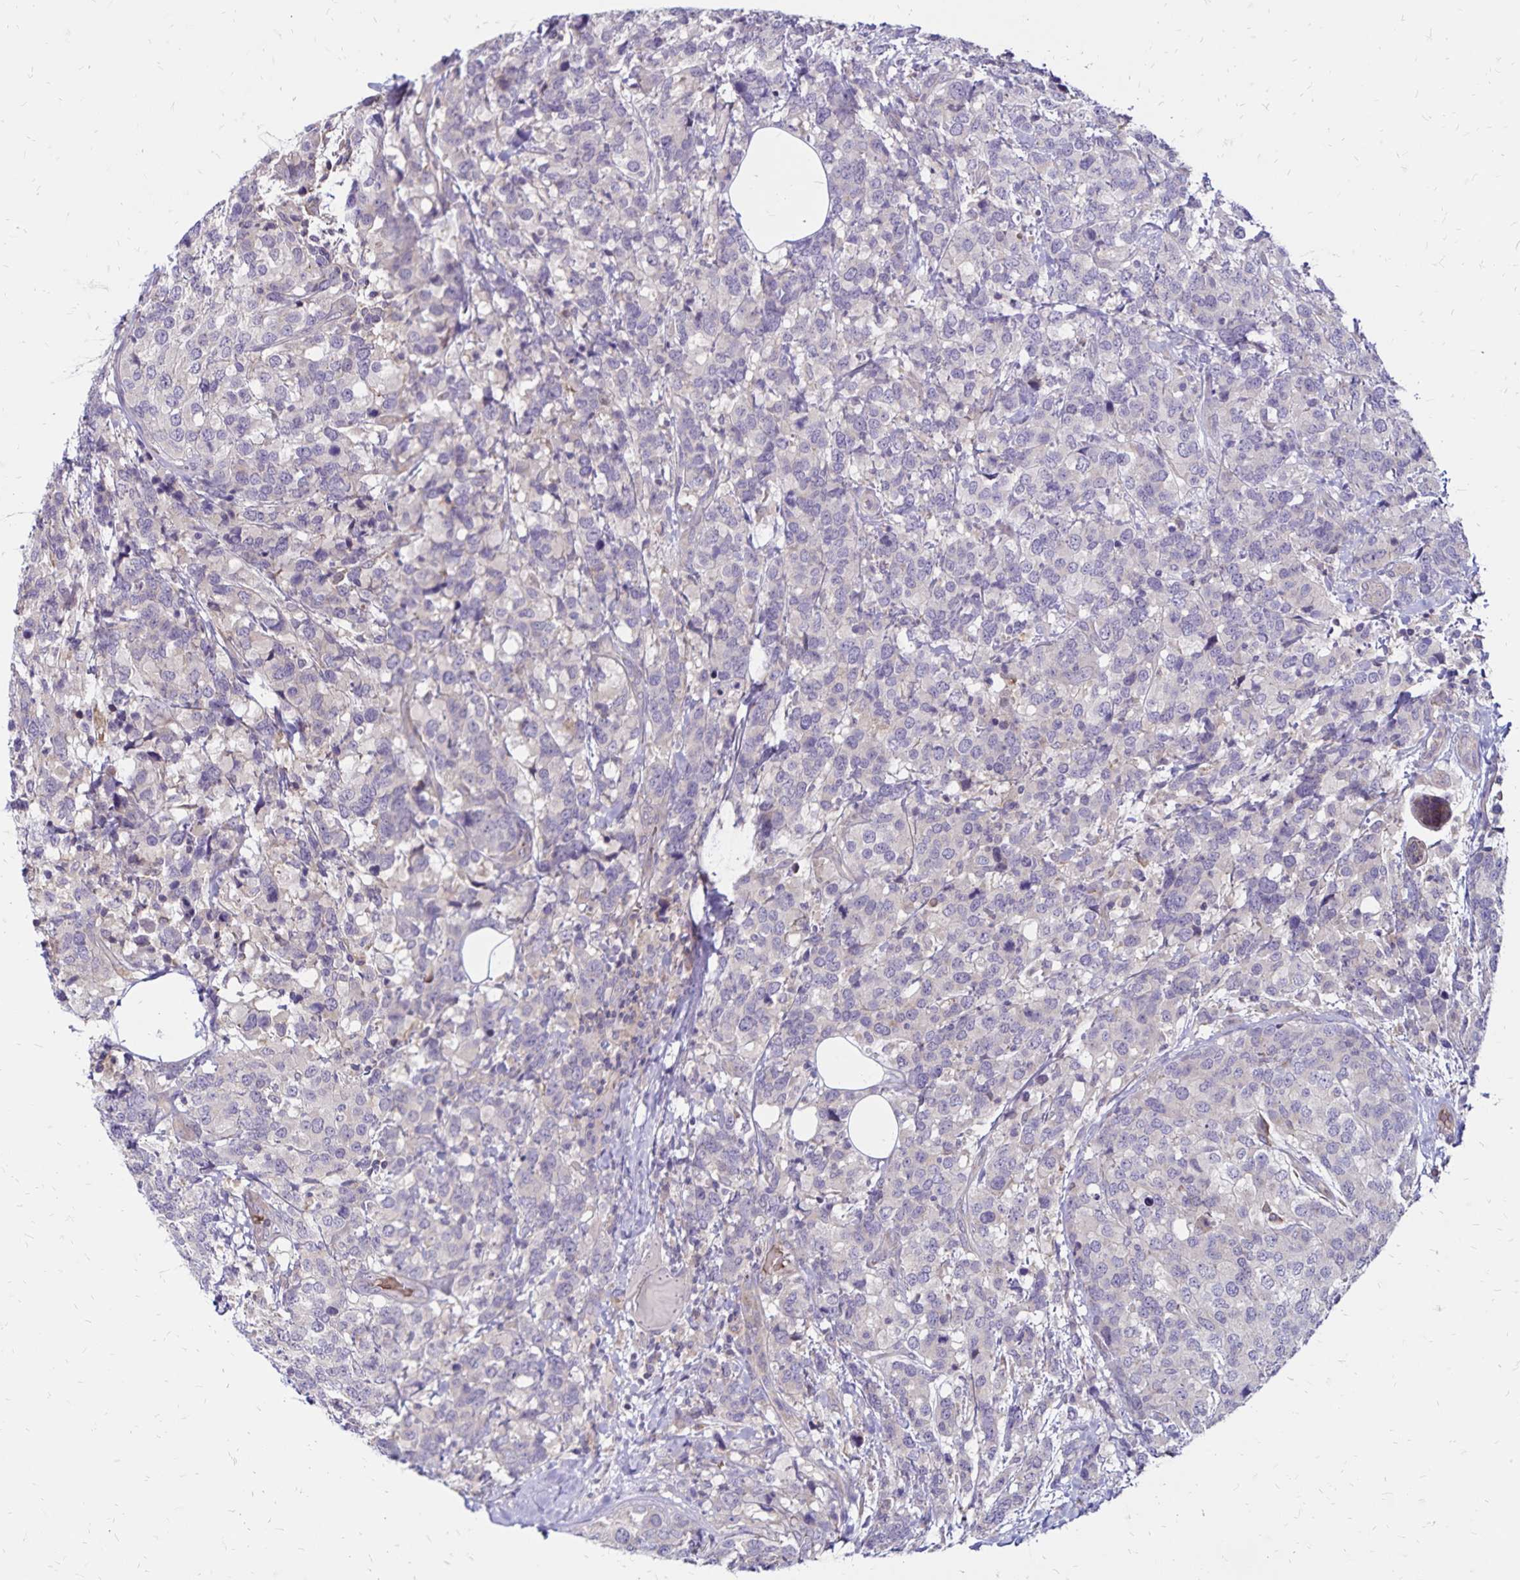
{"staining": {"intensity": "negative", "quantity": "none", "location": "none"}, "tissue": "breast cancer", "cell_type": "Tumor cells", "image_type": "cancer", "snomed": [{"axis": "morphology", "description": "Lobular carcinoma"}, {"axis": "topography", "description": "Breast"}], "caption": "Tumor cells show no significant protein staining in breast lobular carcinoma.", "gene": "FSD1", "patient": {"sex": "female", "age": 59}}